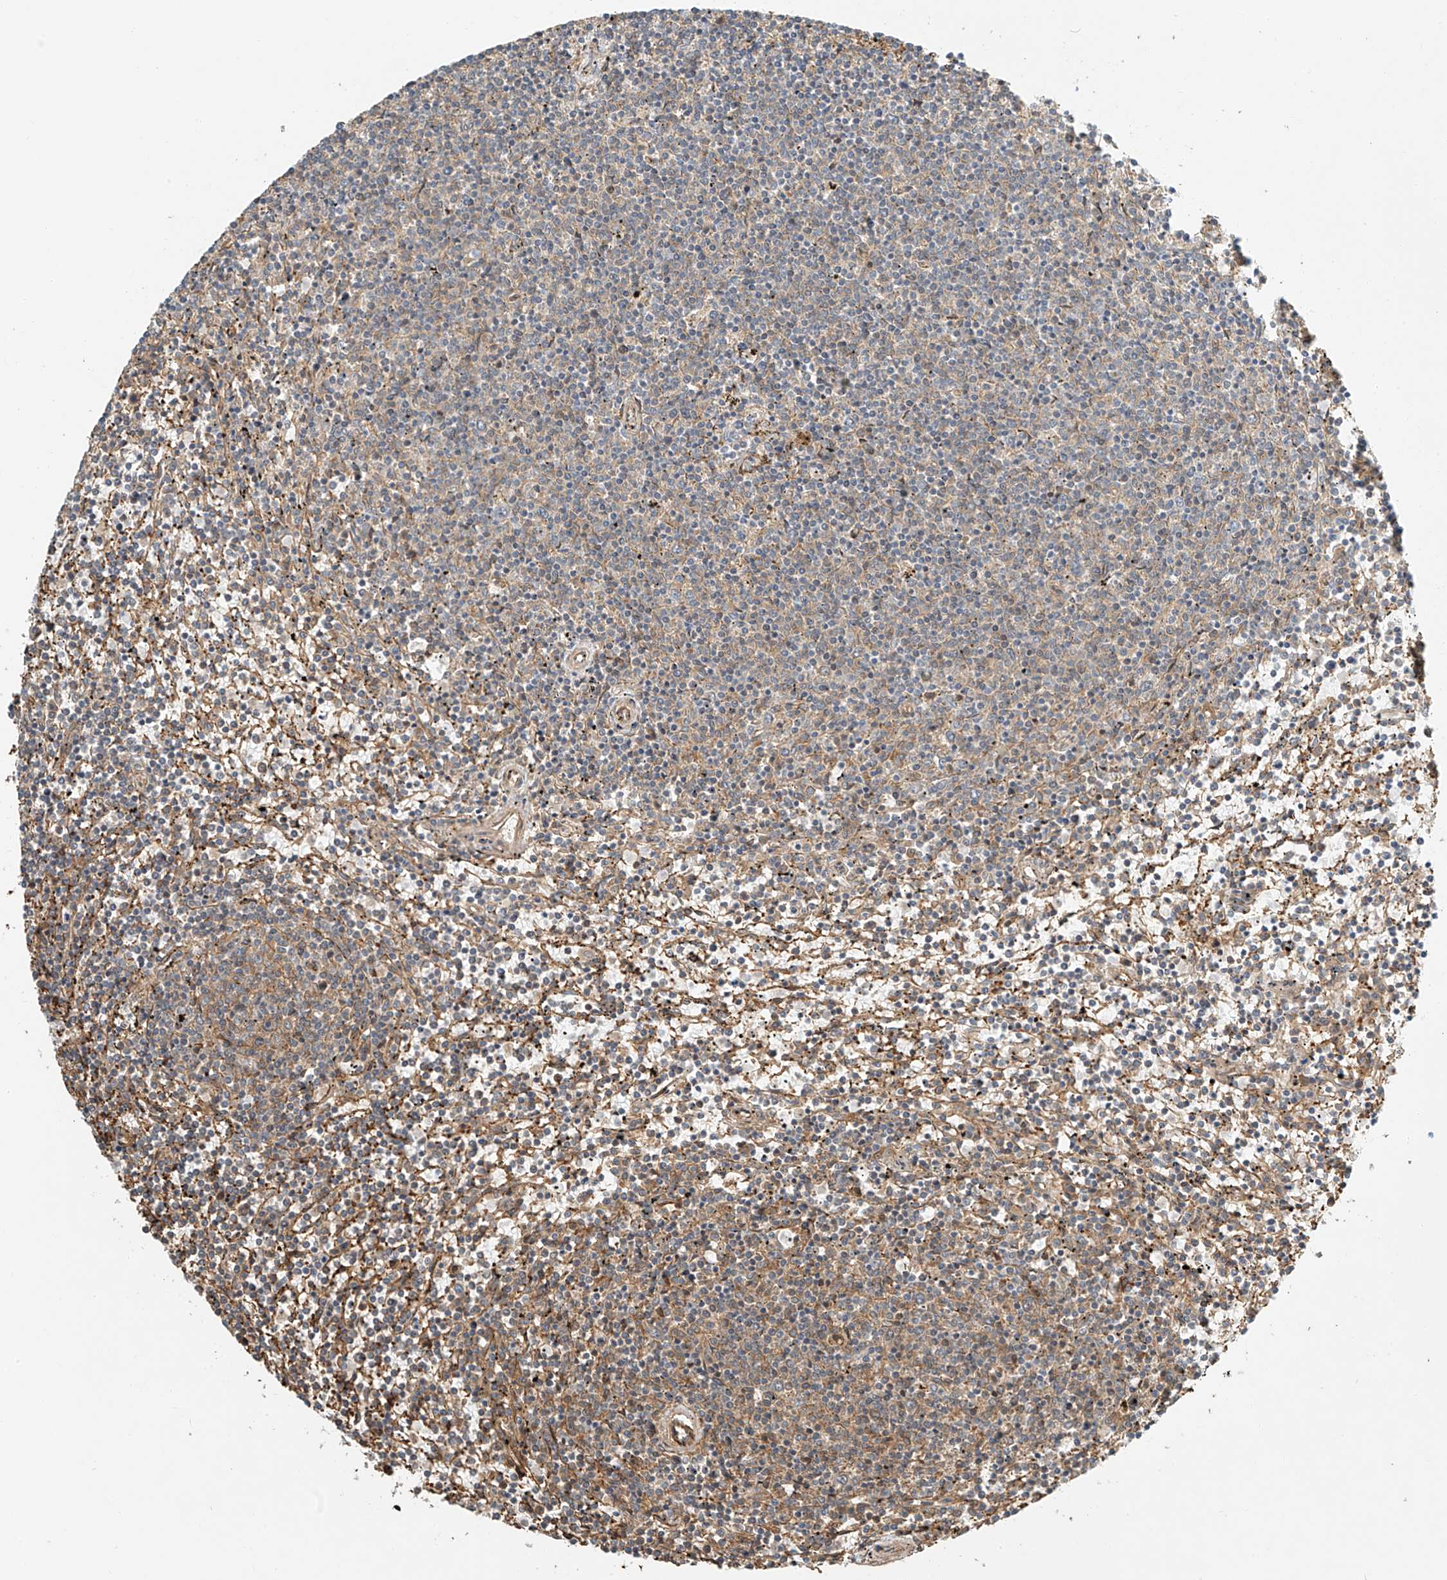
{"staining": {"intensity": "negative", "quantity": "none", "location": "none"}, "tissue": "lymphoma", "cell_type": "Tumor cells", "image_type": "cancer", "snomed": [{"axis": "morphology", "description": "Malignant lymphoma, non-Hodgkin's type, Low grade"}, {"axis": "topography", "description": "Spleen"}], "caption": "Lymphoma stained for a protein using immunohistochemistry reveals no positivity tumor cells.", "gene": "CSMD3", "patient": {"sex": "female", "age": 50}}